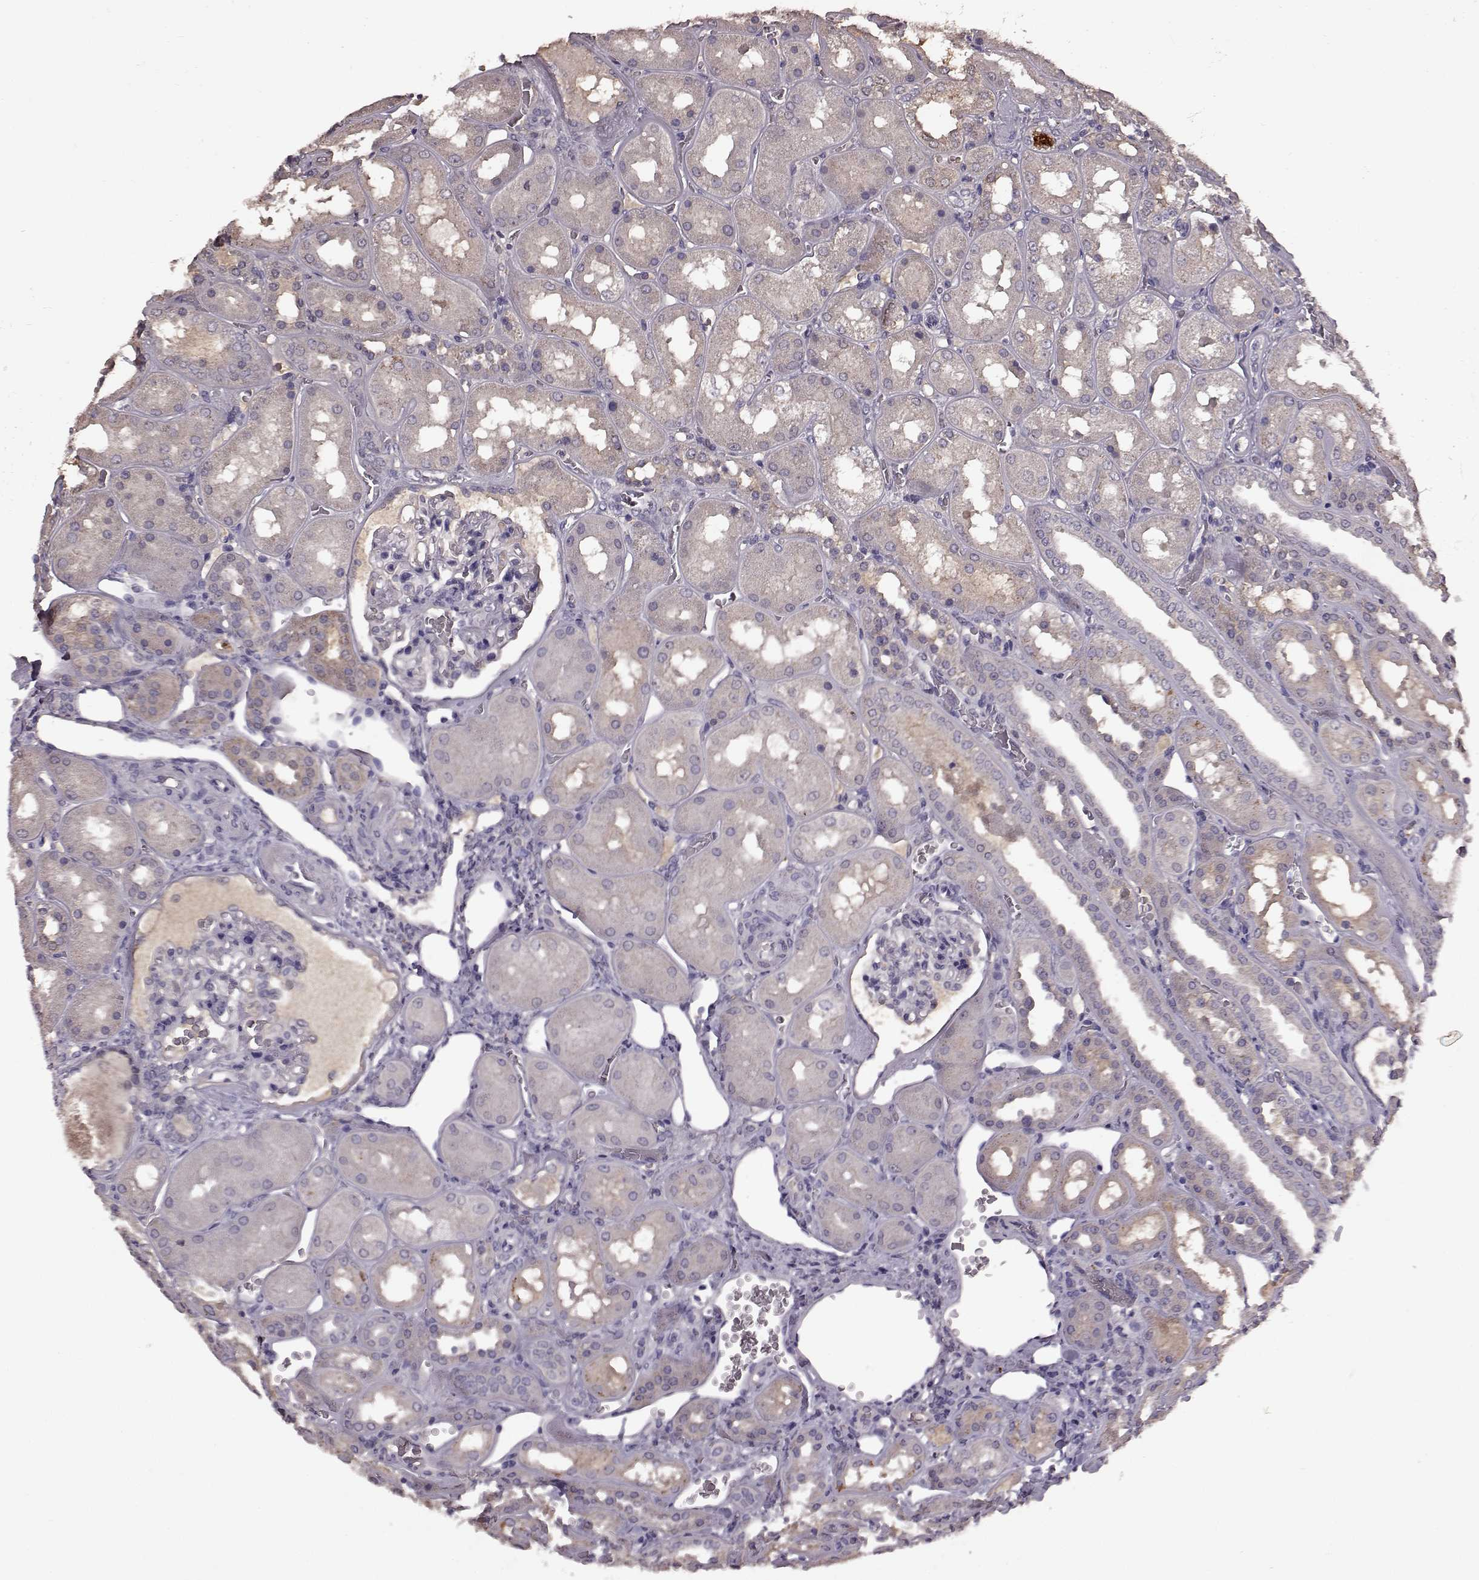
{"staining": {"intensity": "negative", "quantity": "none", "location": "none"}, "tissue": "kidney", "cell_type": "Cells in glomeruli", "image_type": "normal", "snomed": [{"axis": "morphology", "description": "Normal tissue, NOS"}, {"axis": "topography", "description": "Kidney"}], "caption": "This is a image of immunohistochemistry (IHC) staining of normal kidney, which shows no expression in cells in glomeruli.", "gene": "FRRS1L", "patient": {"sex": "male", "age": 73}}